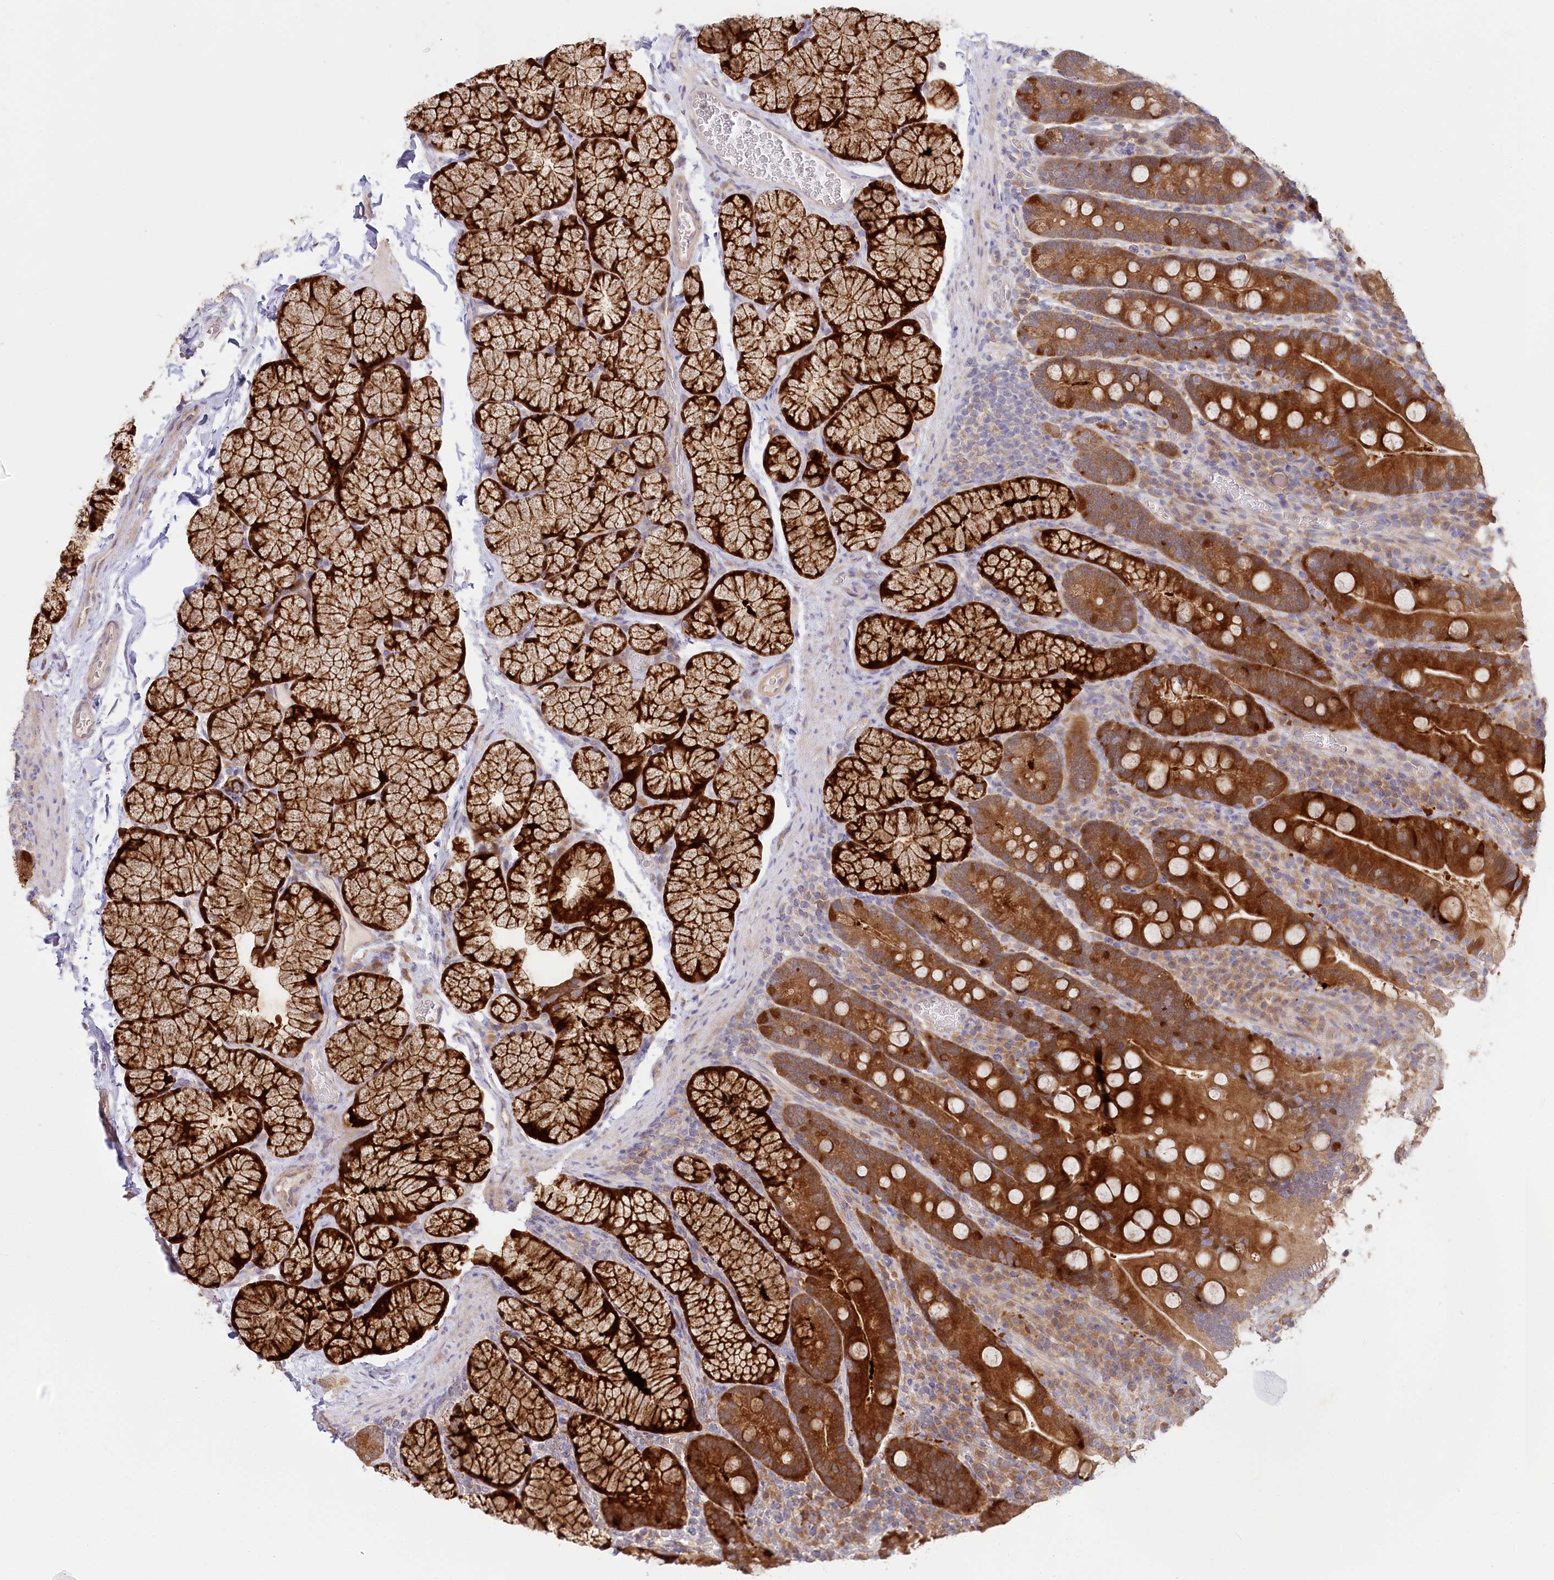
{"staining": {"intensity": "strong", "quantity": ">75%", "location": "cytoplasmic/membranous"}, "tissue": "duodenum", "cell_type": "Glandular cells", "image_type": "normal", "snomed": [{"axis": "morphology", "description": "Normal tissue, NOS"}, {"axis": "topography", "description": "Duodenum"}], "caption": "Immunohistochemistry staining of unremarkable duodenum, which shows high levels of strong cytoplasmic/membranous expression in approximately >75% of glandular cells indicating strong cytoplasmic/membranous protein expression. The staining was performed using DAB (brown) for protein detection and nuclei were counterstained in hematoxylin (blue).", "gene": "PAIP2", "patient": {"sex": "male", "age": 35}}